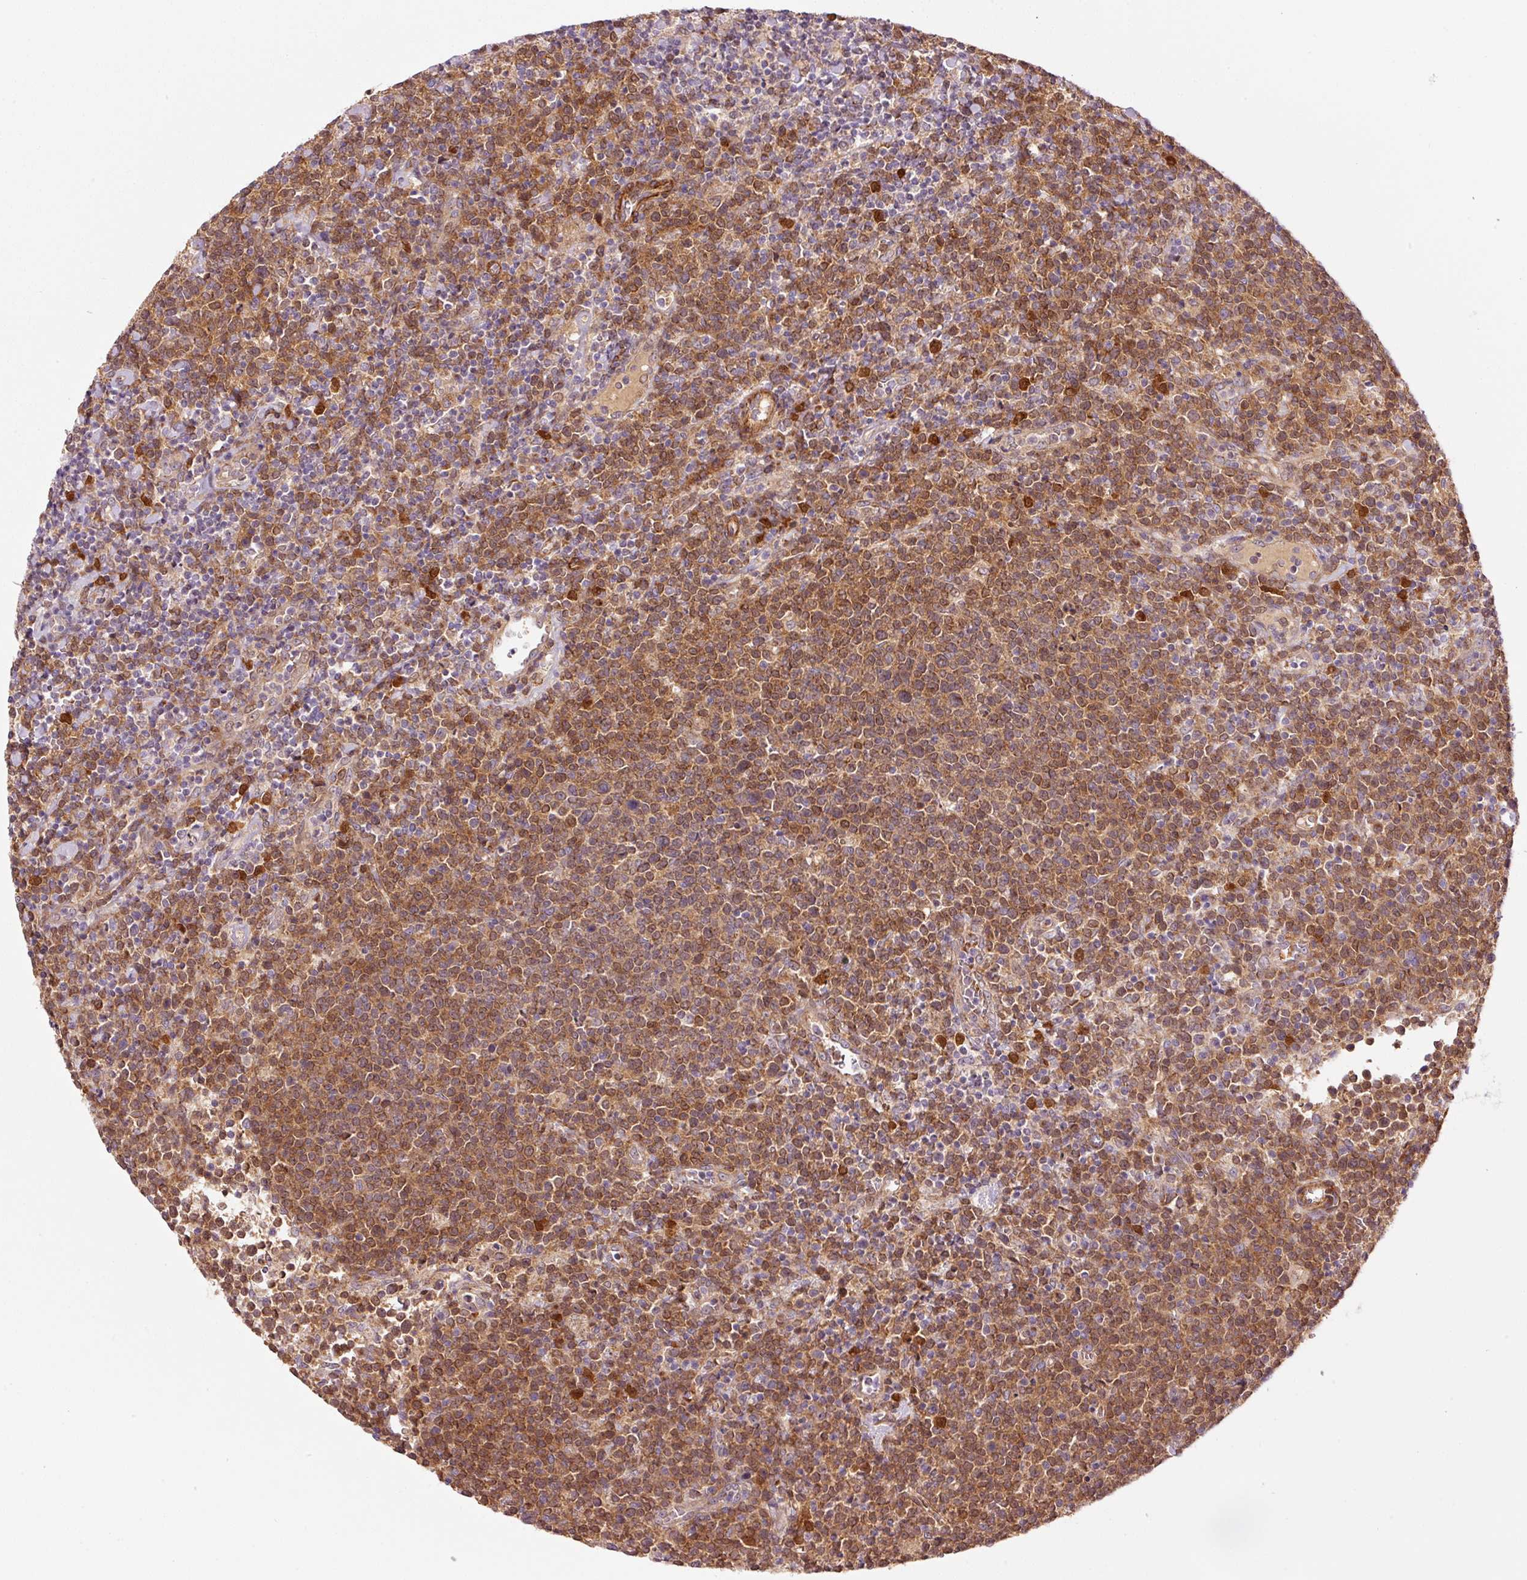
{"staining": {"intensity": "moderate", "quantity": ">75%", "location": "cytoplasmic/membranous,nuclear"}, "tissue": "lymphoma", "cell_type": "Tumor cells", "image_type": "cancer", "snomed": [{"axis": "morphology", "description": "Malignant lymphoma, non-Hodgkin's type, High grade"}, {"axis": "topography", "description": "Lymph node"}], "caption": "This is an image of immunohistochemistry (IHC) staining of high-grade malignant lymphoma, non-Hodgkin's type, which shows moderate positivity in the cytoplasmic/membranous and nuclear of tumor cells.", "gene": "PPP1R14B", "patient": {"sex": "male", "age": 61}}